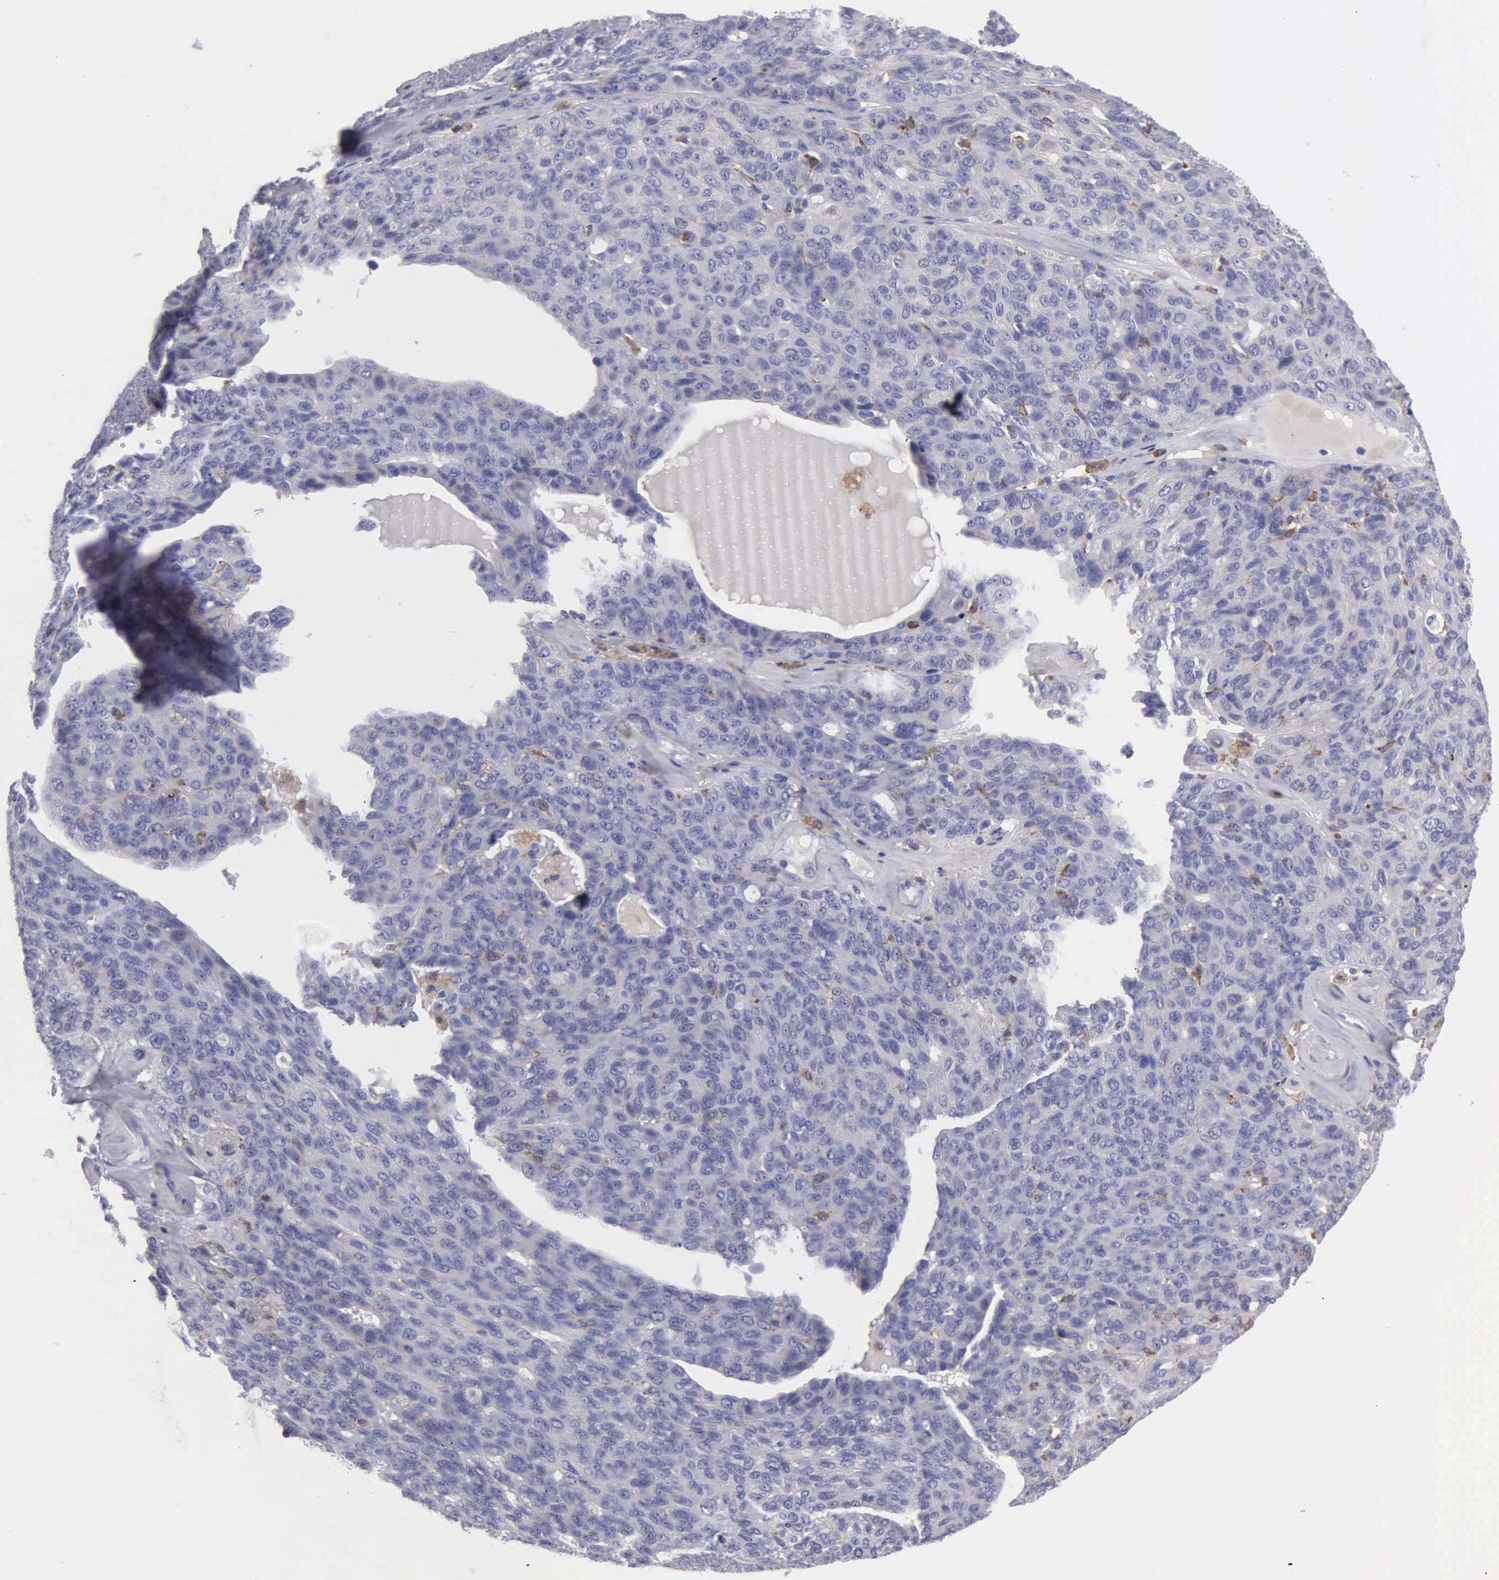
{"staining": {"intensity": "negative", "quantity": "none", "location": "none"}, "tissue": "ovarian cancer", "cell_type": "Tumor cells", "image_type": "cancer", "snomed": [{"axis": "morphology", "description": "Carcinoma, endometroid"}, {"axis": "topography", "description": "Ovary"}], "caption": "Tumor cells show no significant positivity in ovarian cancer.", "gene": "TYRP1", "patient": {"sex": "female", "age": 60}}